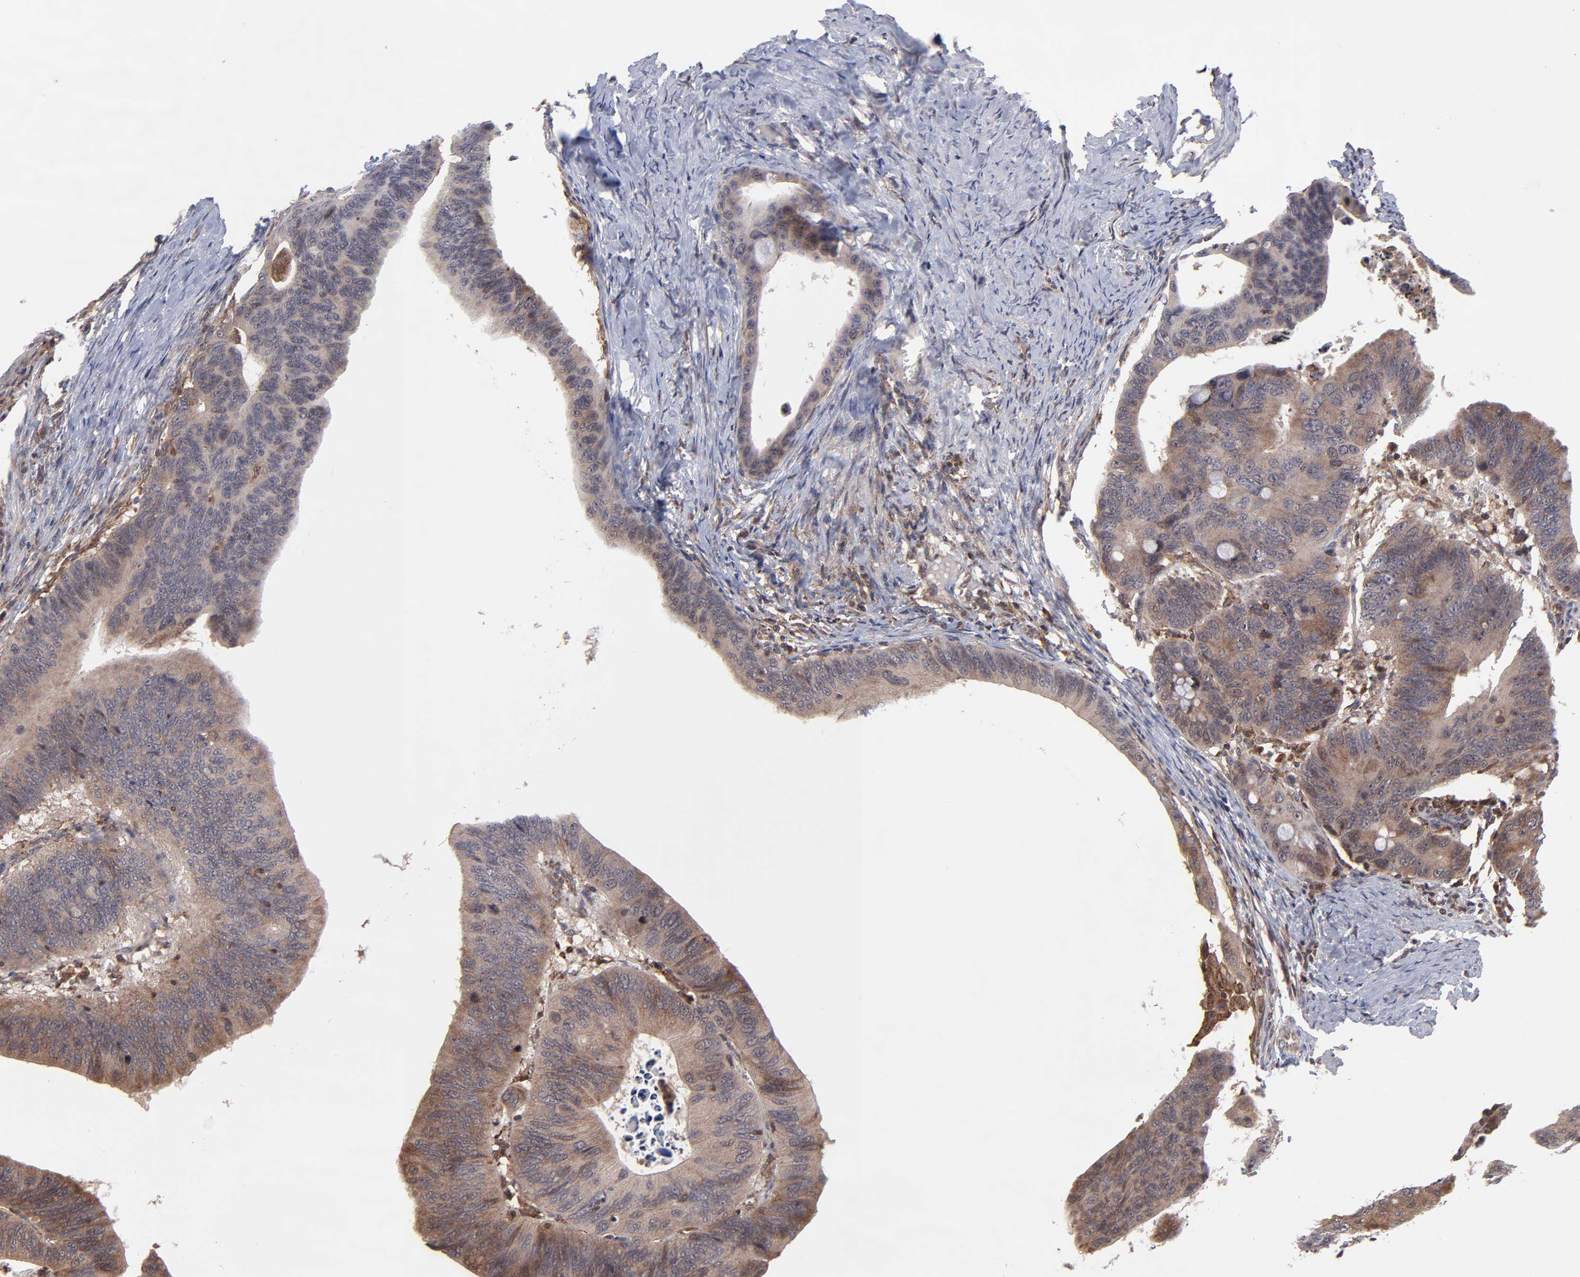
{"staining": {"intensity": "moderate", "quantity": ">75%", "location": "cytoplasmic/membranous"}, "tissue": "colorectal cancer", "cell_type": "Tumor cells", "image_type": "cancer", "snomed": [{"axis": "morphology", "description": "Adenocarcinoma, NOS"}, {"axis": "topography", "description": "Colon"}], "caption": "Immunohistochemical staining of human colorectal adenocarcinoma displays medium levels of moderate cytoplasmic/membranous expression in about >75% of tumor cells. (Stains: DAB in brown, nuclei in blue, Microscopy: brightfield microscopy at high magnification).", "gene": "UBE2L6", "patient": {"sex": "female", "age": 55}}